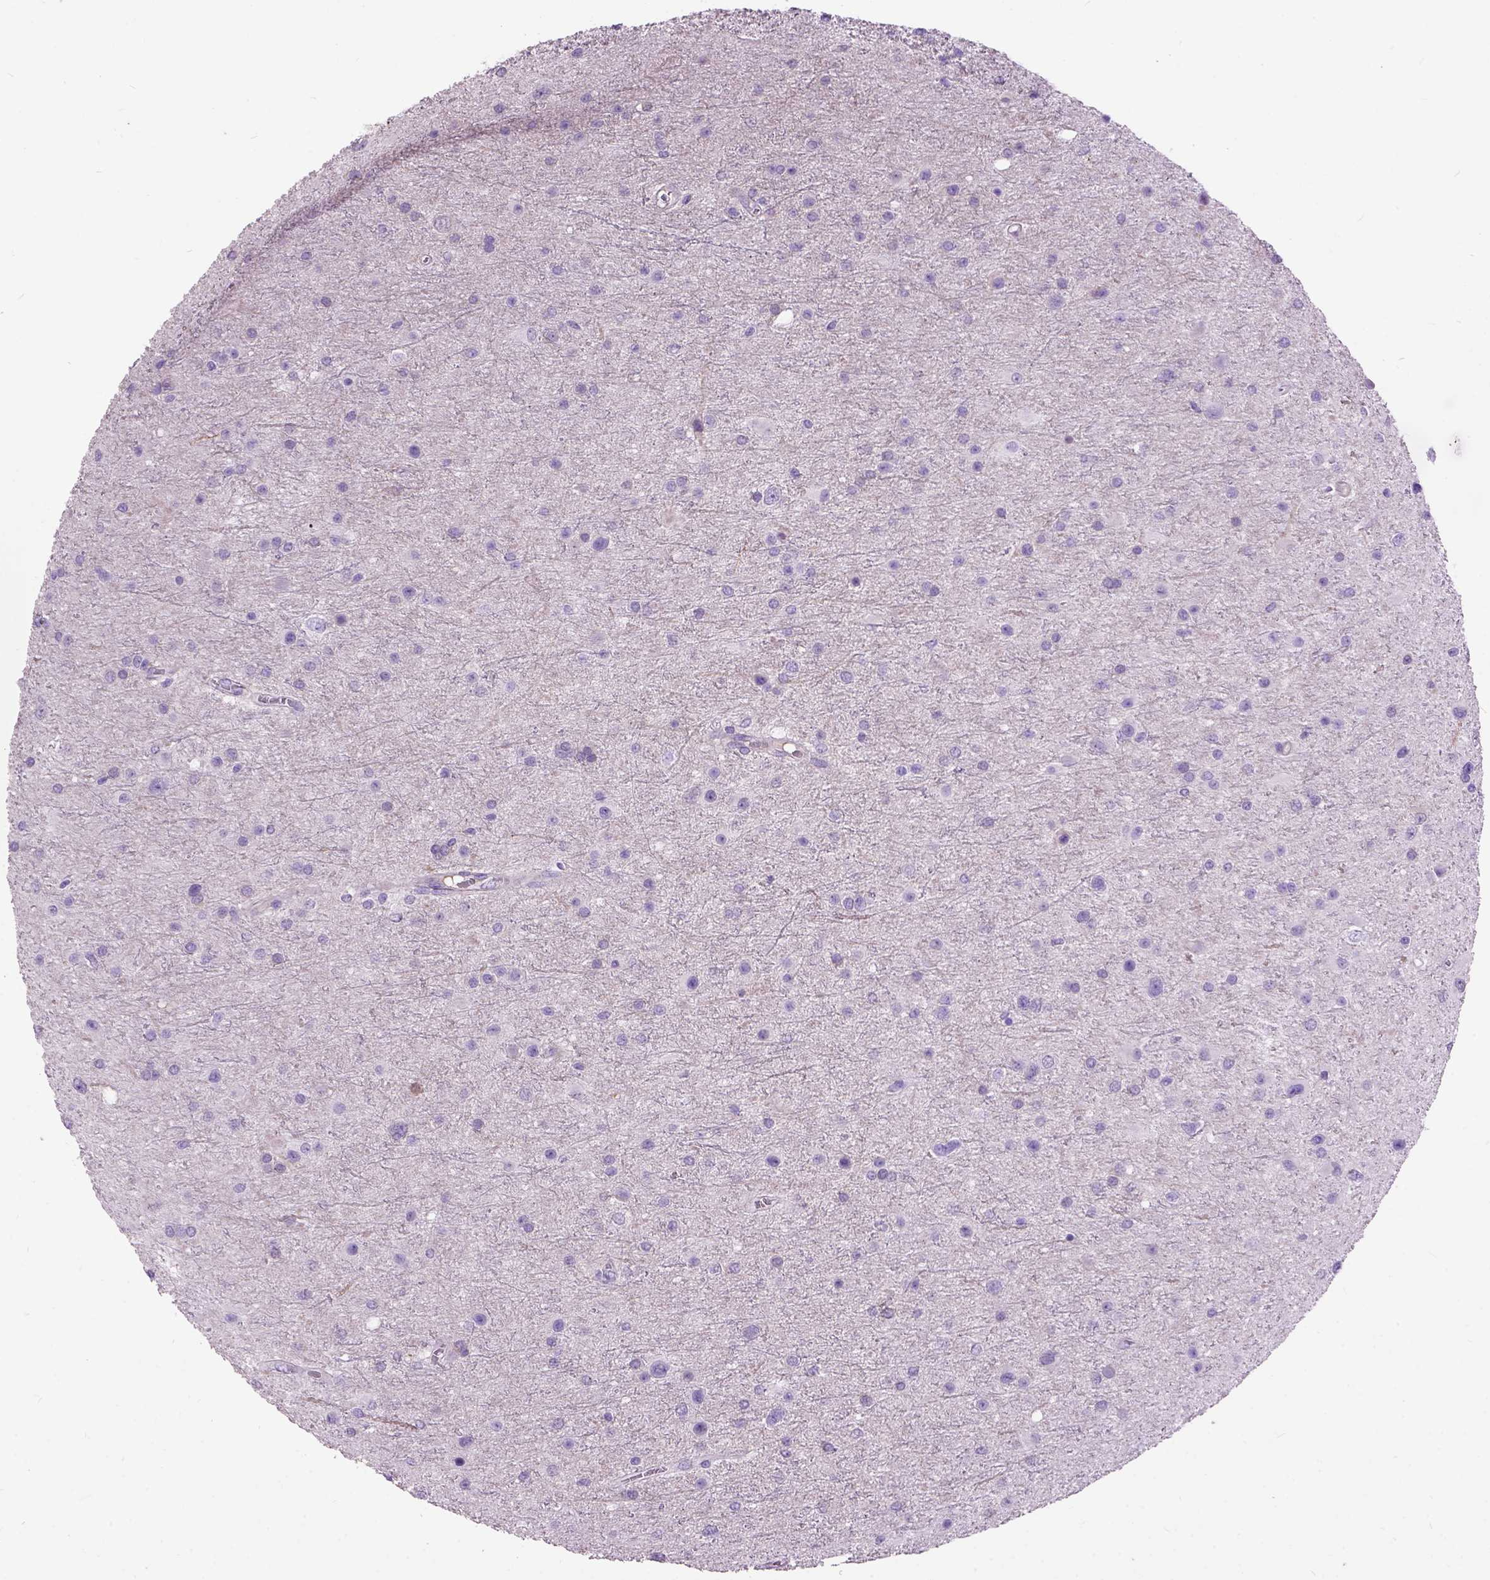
{"staining": {"intensity": "negative", "quantity": "none", "location": "none"}, "tissue": "glioma", "cell_type": "Tumor cells", "image_type": "cancer", "snomed": [{"axis": "morphology", "description": "Glioma, malignant, Low grade"}, {"axis": "topography", "description": "Brain"}], "caption": "Tumor cells show no significant protein expression in low-grade glioma (malignant).", "gene": "MAPT", "patient": {"sex": "female", "age": 32}}